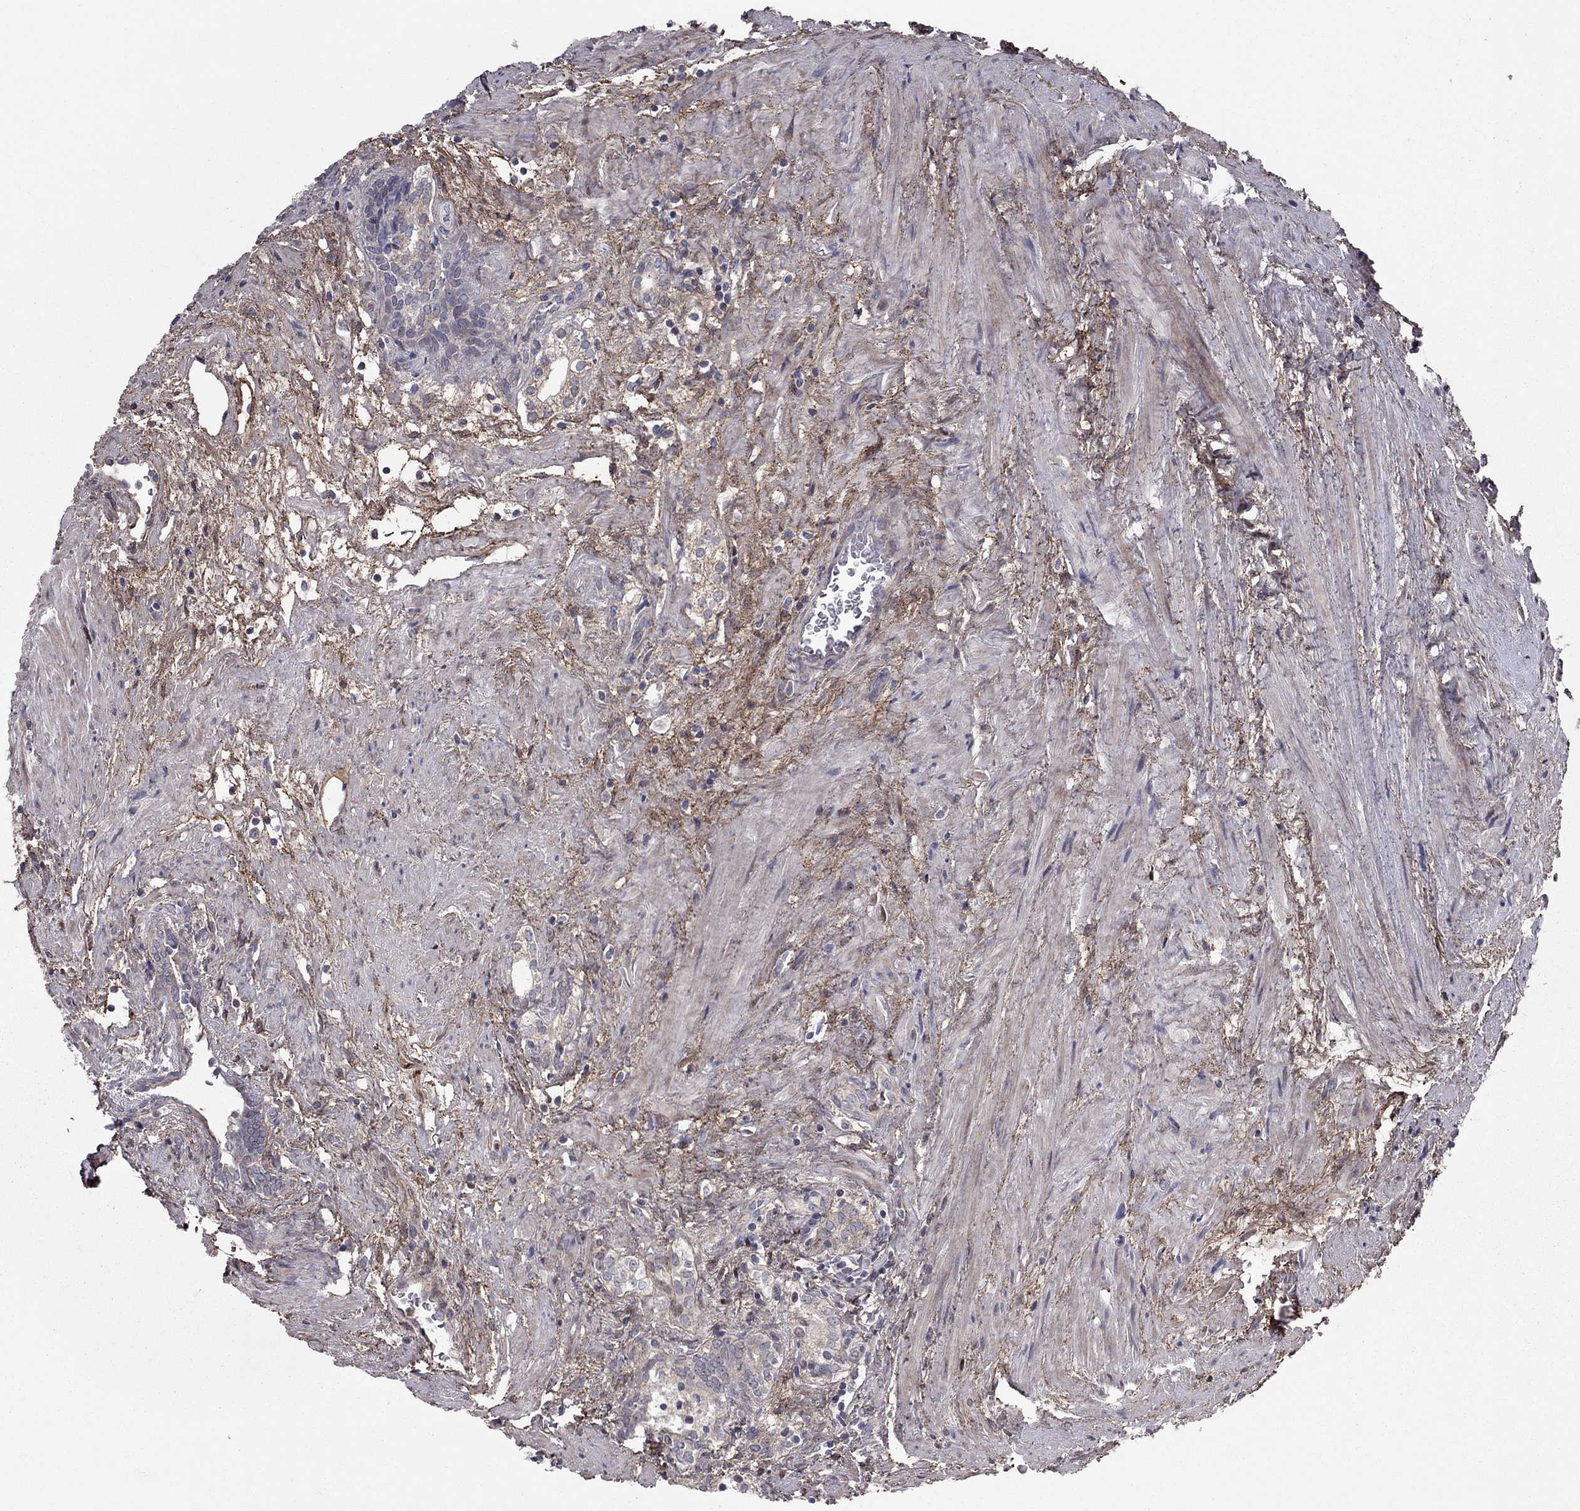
{"staining": {"intensity": "weak", "quantity": ">75%", "location": "cytoplasmic/membranous"}, "tissue": "prostate cancer", "cell_type": "Tumor cells", "image_type": "cancer", "snomed": [{"axis": "morphology", "description": "Adenocarcinoma, NOS"}, {"axis": "morphology", "description": "Adenocarcinoma, High grade"}, {"axis": "topography", "description": "Prostate"}], "caption": "Protein analysis of prostate cancer tissue shows weak cytoplasmic/membranous expression in approximately >75% of tumor cells.", "gene": "DUSP7", "patient": {"sex": "male", "age": 61}}